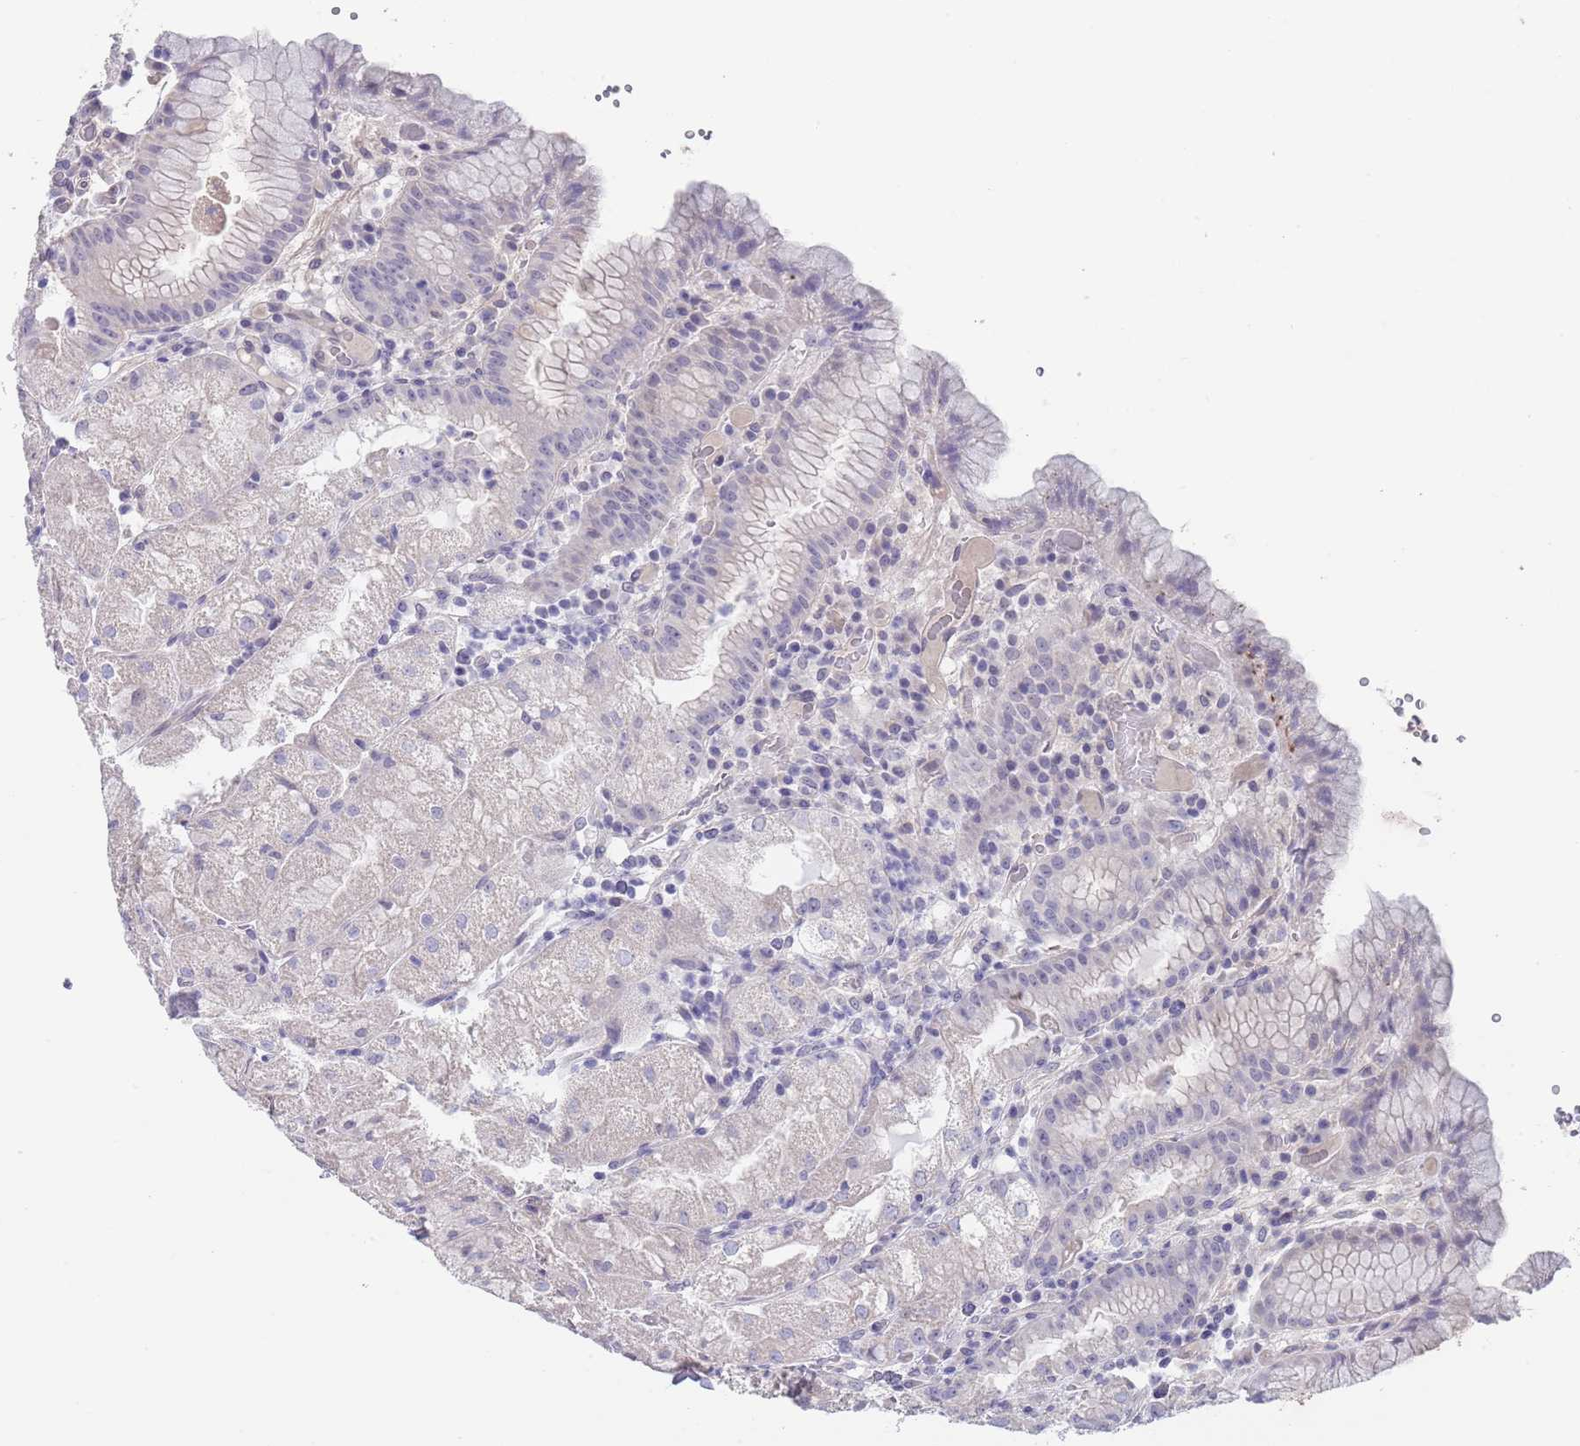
{"staining": {"intensity": "moderate", "quantity": "<25%", "location": "cytoplasmic/membranous"}, "tissue": "stomach", "cell_type": "Glandular cells", "image_type": "normal", "snomed": [{"axis": "morphology", "description": "Normal tissue, NOS"}, {"axis": "topography", "description": "Stomach, upper"}], "caption": "Immunohistochemistry (IHC) photomicrograph of normal human stomach stained for a protein (brown), which exhibits low levels of moderate cytoplasmic/membranous positivity in about <25% of glandular cells.", "gene": "RNF169", "patient": {"sex": "male", "age": 52}}